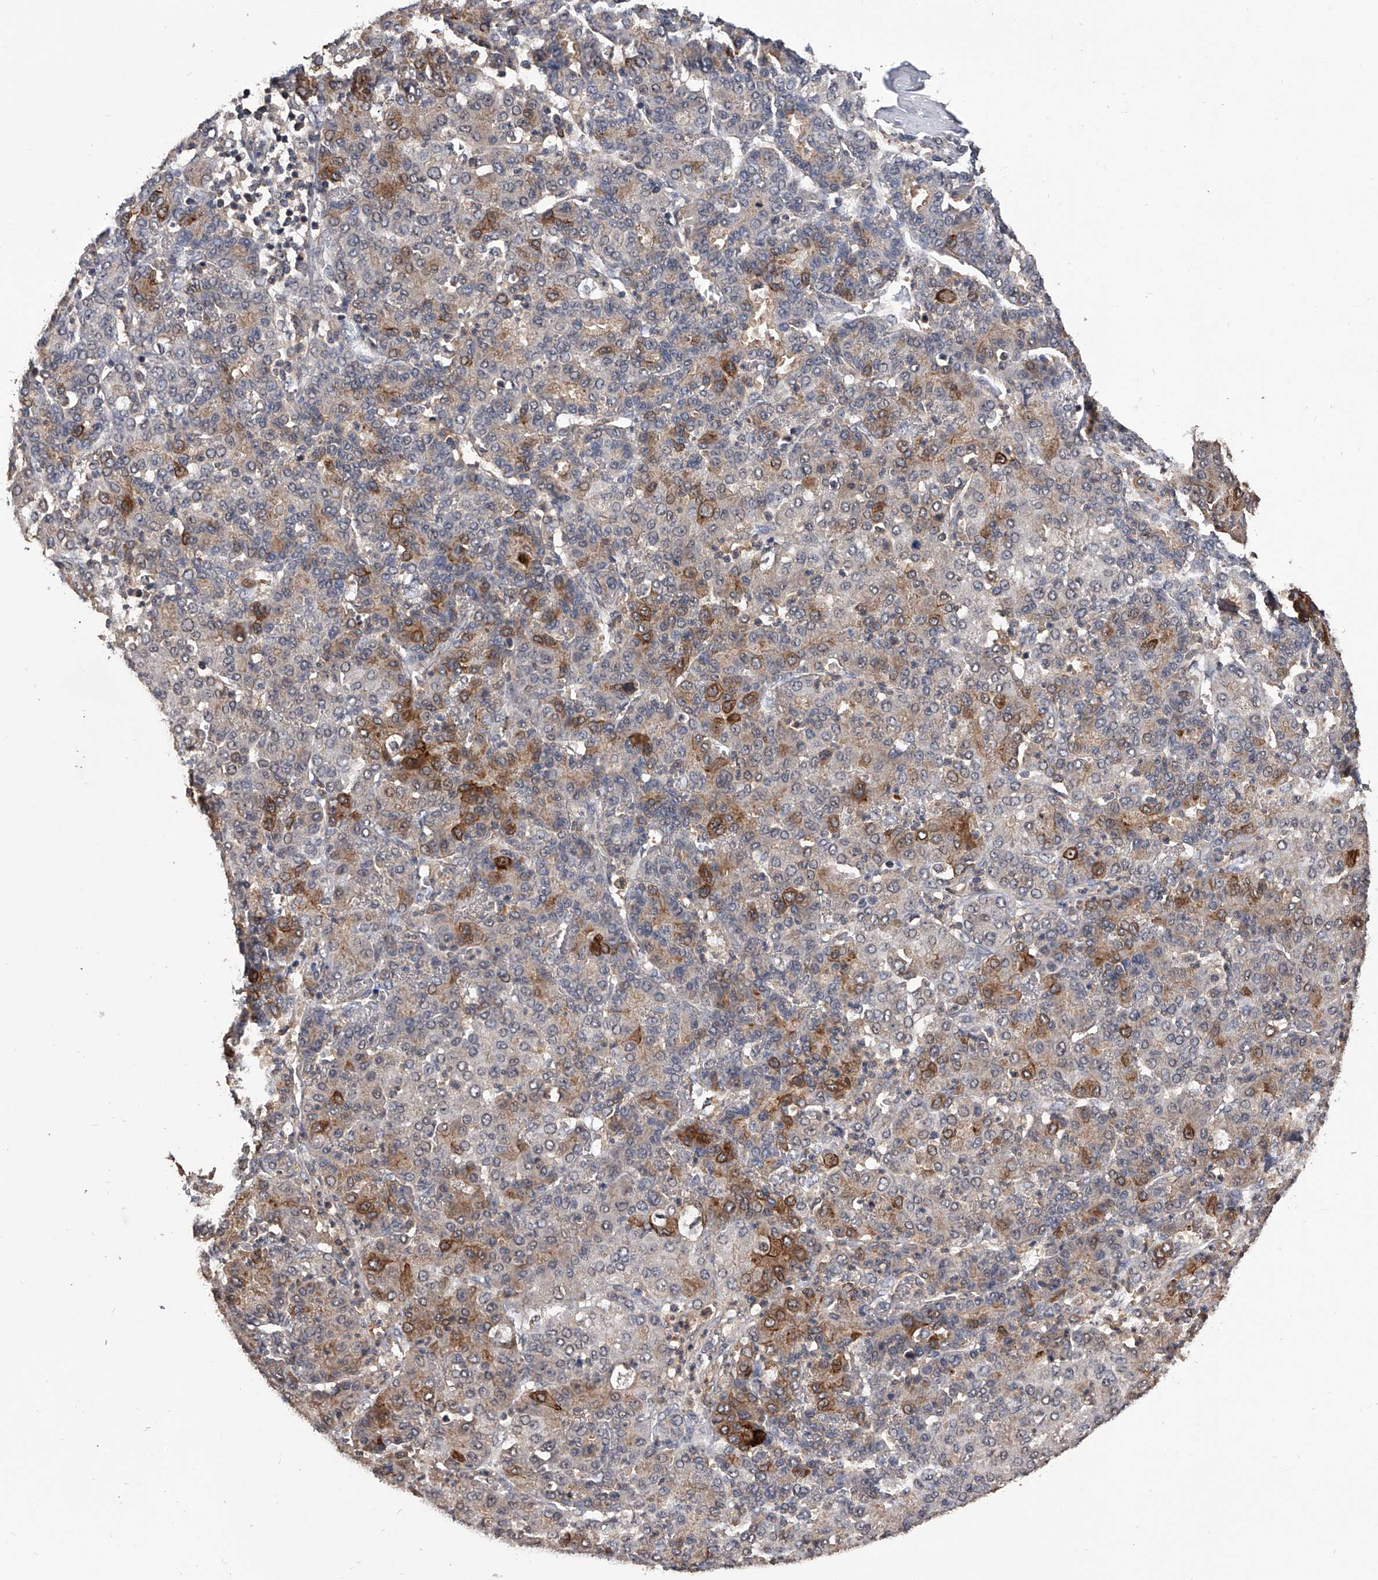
{"staining": {"intensity": "moderate", "quantity": "<25%", "location": "cytoplasmic/membranous"}, "tissue": "liver cancer", "cell_type": "Tumor cells", "image_type": "cancer", "snomed": [{"axis": "morphology", "description": "Carcinoma, Hepatocellular, NOS"}, {"axis": "topography", "description": "Liver"}], "caption": "Liver cancer (hepatocellular carcinoma) stained with a protein marker reveals moderate staining in tumor cells.", "gene": "EFCAB7", "patient": {"sex": "male", "age": 65}}